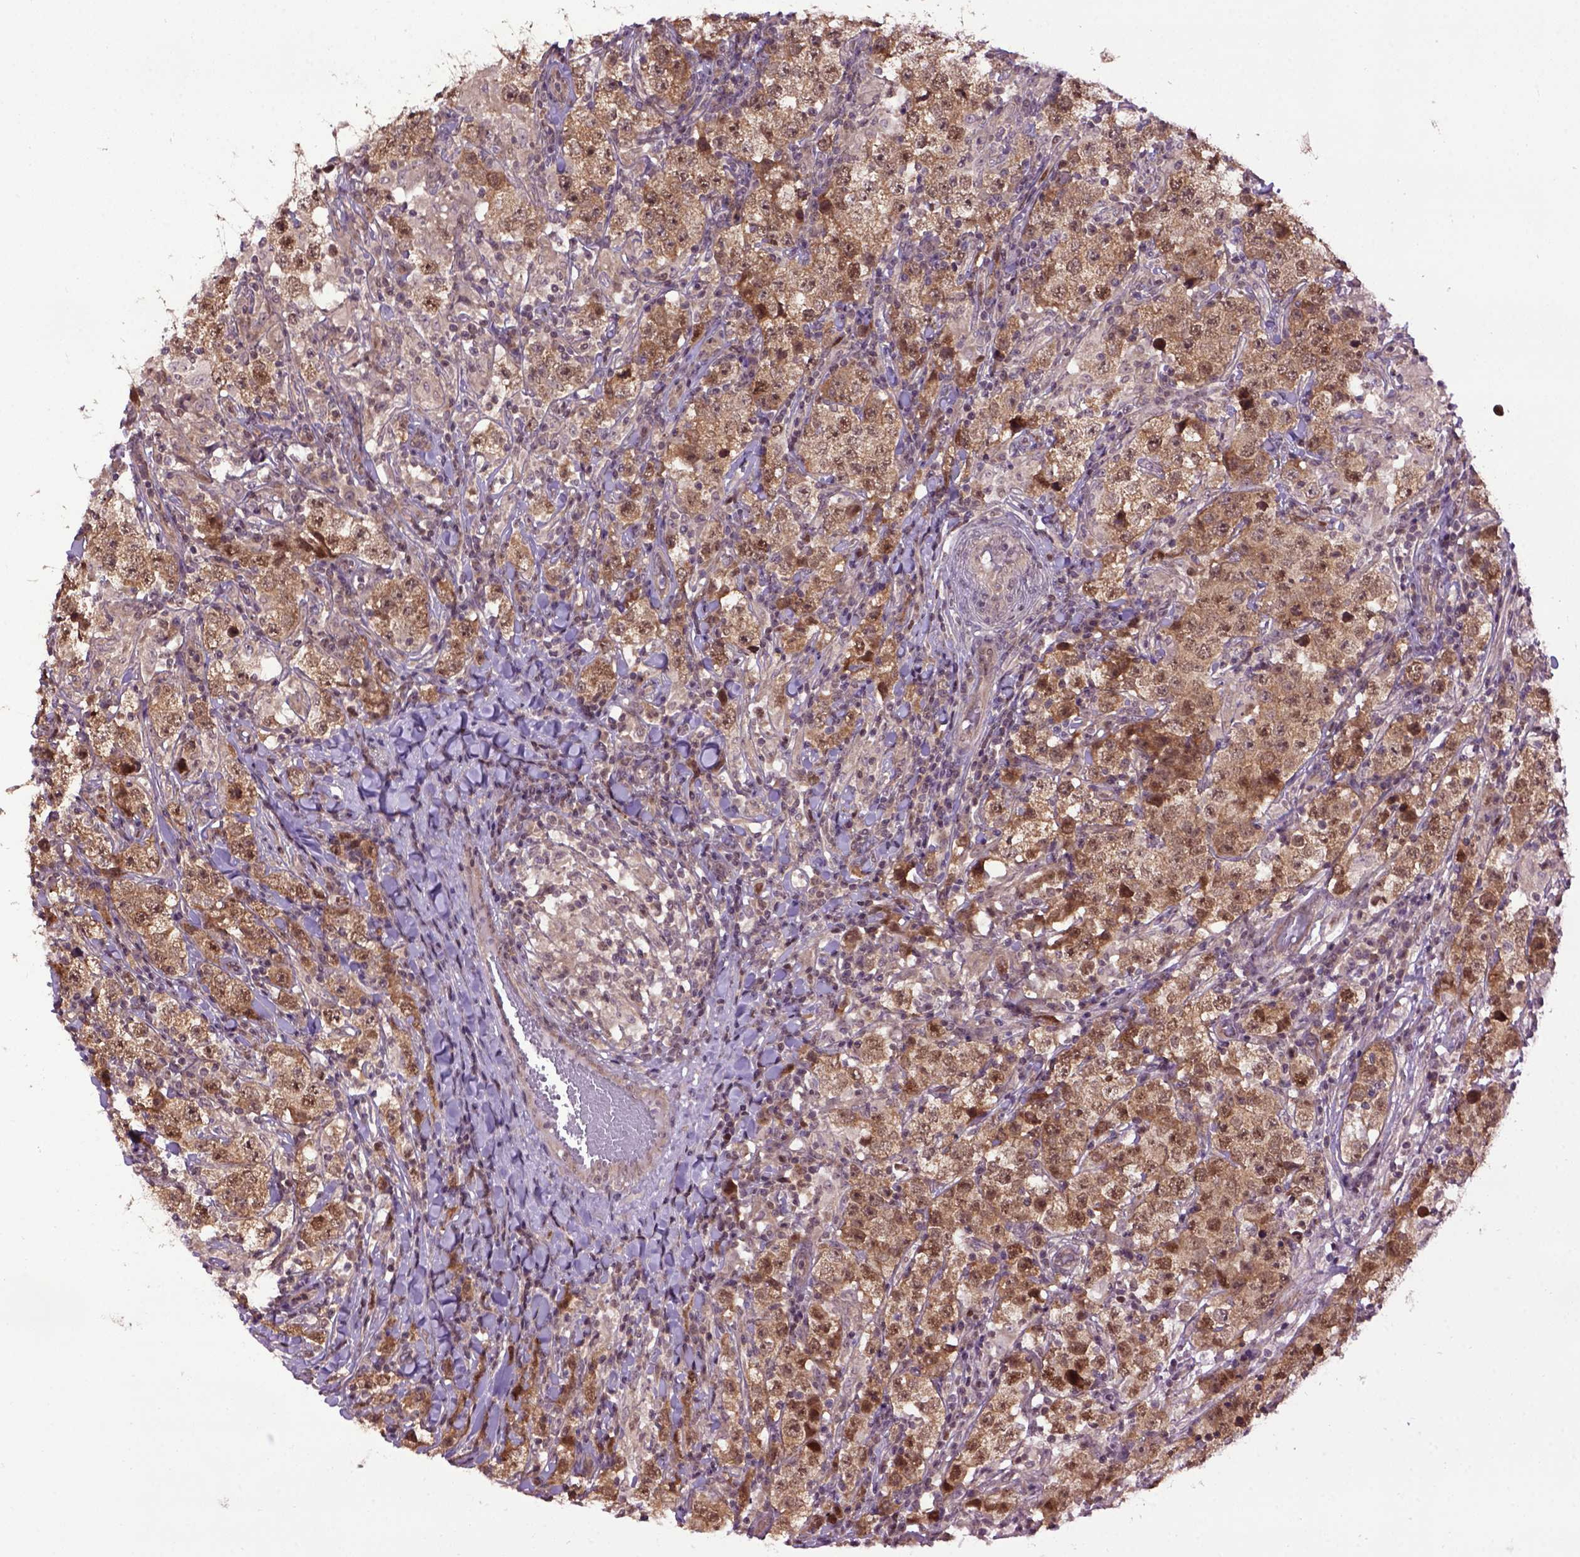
{"staining": {"intensity": "moderate", "quantity": ">75%", "location": "cytoplasmic/membranous"}, "tissue": "testis cancer", "cell_type": "Tumor cells", "image_type": "cancer", "snomed": [{"axis": "morphology", "description": "Seminoma, NOS"}, {"axis": "morphology", "description": "Carcinoma, Embryonal, NOS"}, {"axis": "topography", "description": "Testis"}], "caption": "This micrograph demonstrates immunohistochemistry staining of human testis seminoma, with medium moderate cytoplasmic/membranous staining in approximately >75% of tumor cells.", "gene": "WDR48", "patient": {"sex": "male", "age": 41}}